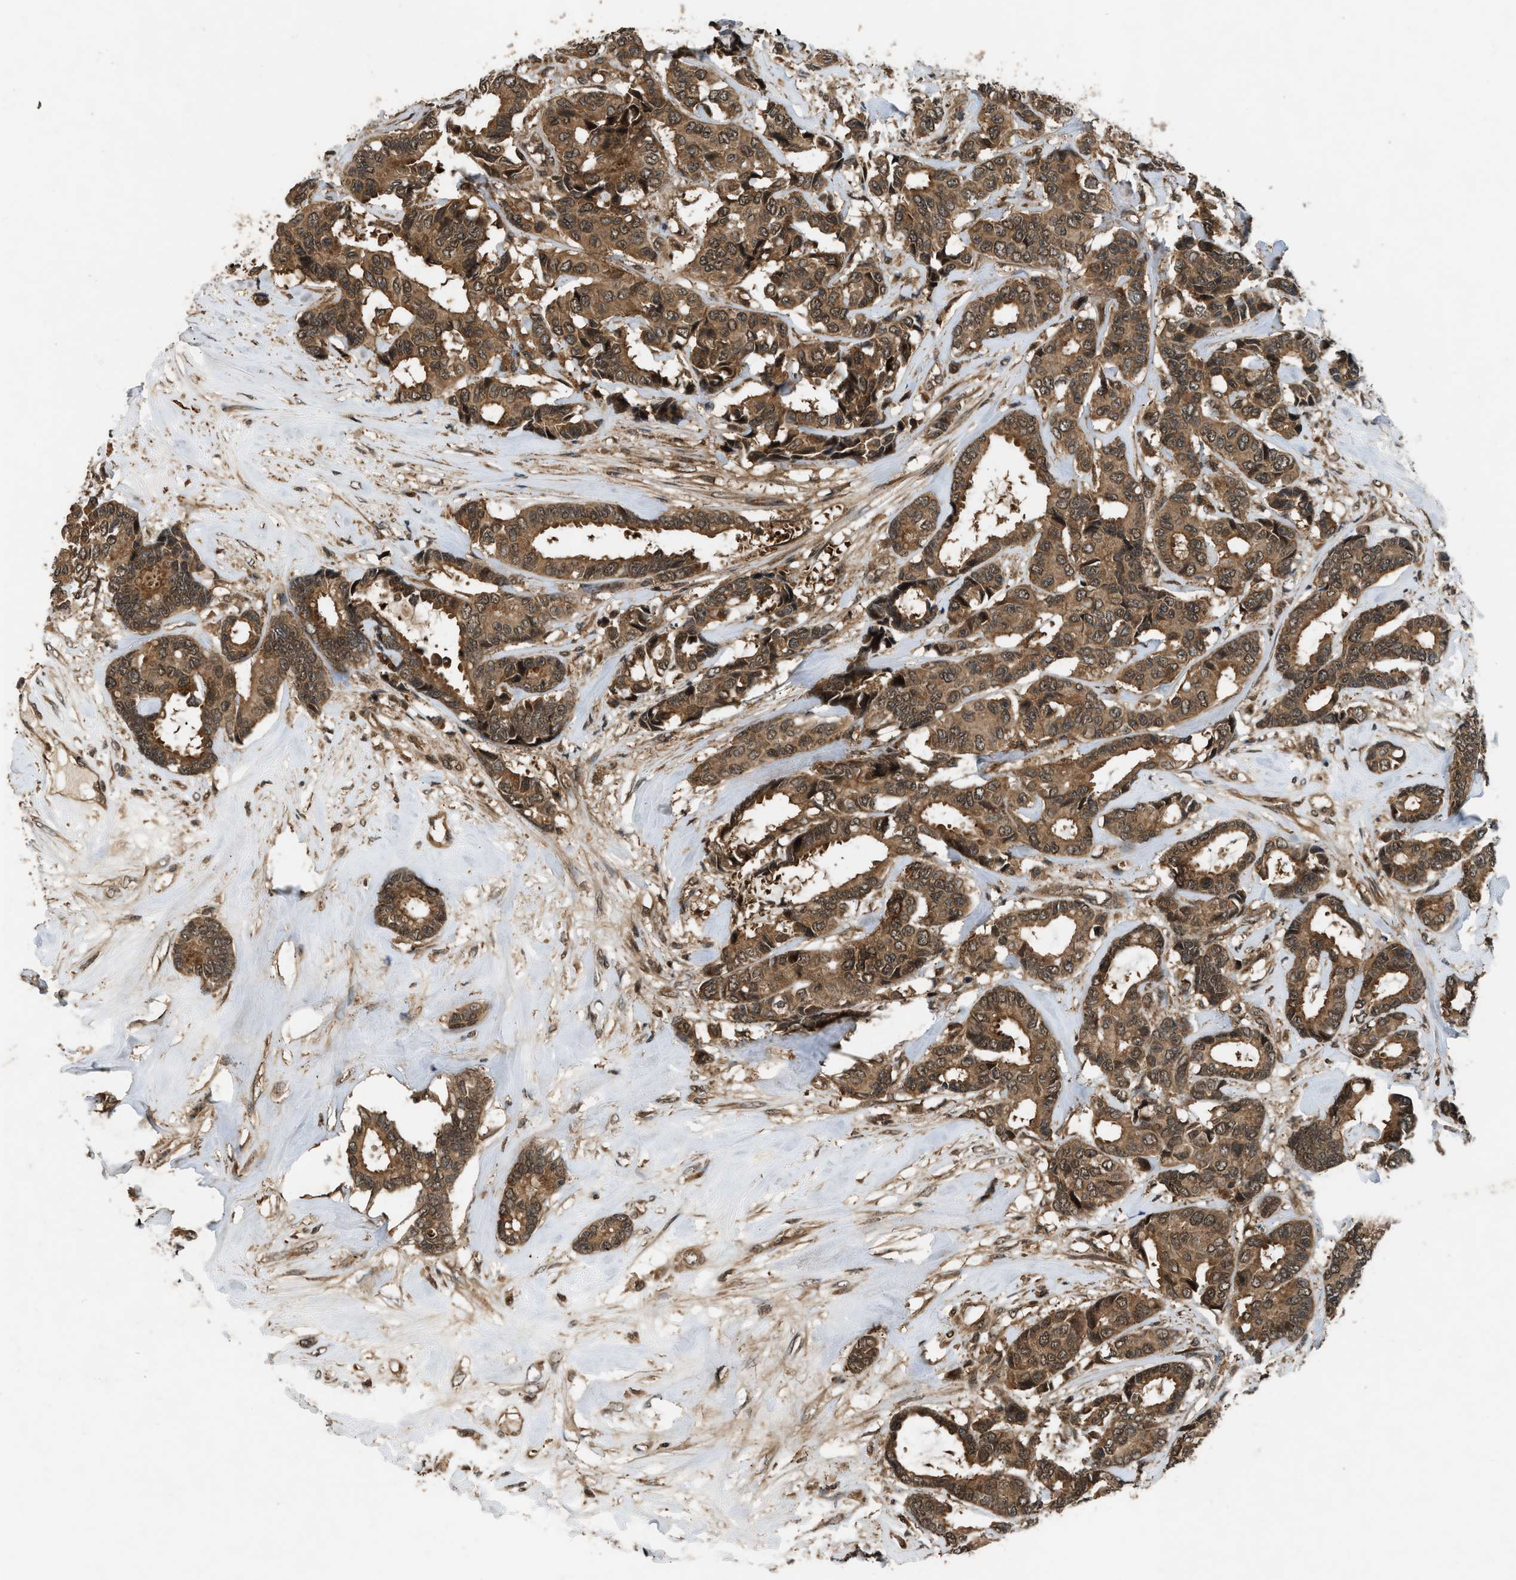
{"staining": {"intensity": "moderate", "quantity": ">75%", "location": "cytoplasmic/membranous"}, "tissue": "breast cancer", "cell_type": "Tumor cells", "image_type": "cancer", "snomed": [{"axis": "morphology", "description": "Duct carcinoma"}, {"axis": "topography", "description": "Breast"}], "caption": "Human breast intraductal carcinoma stained with a protein marker reveals moderate staining in tumor cells.", "gene": "RPS6KB1", "patient": {"sex": "female", "age": 87}}